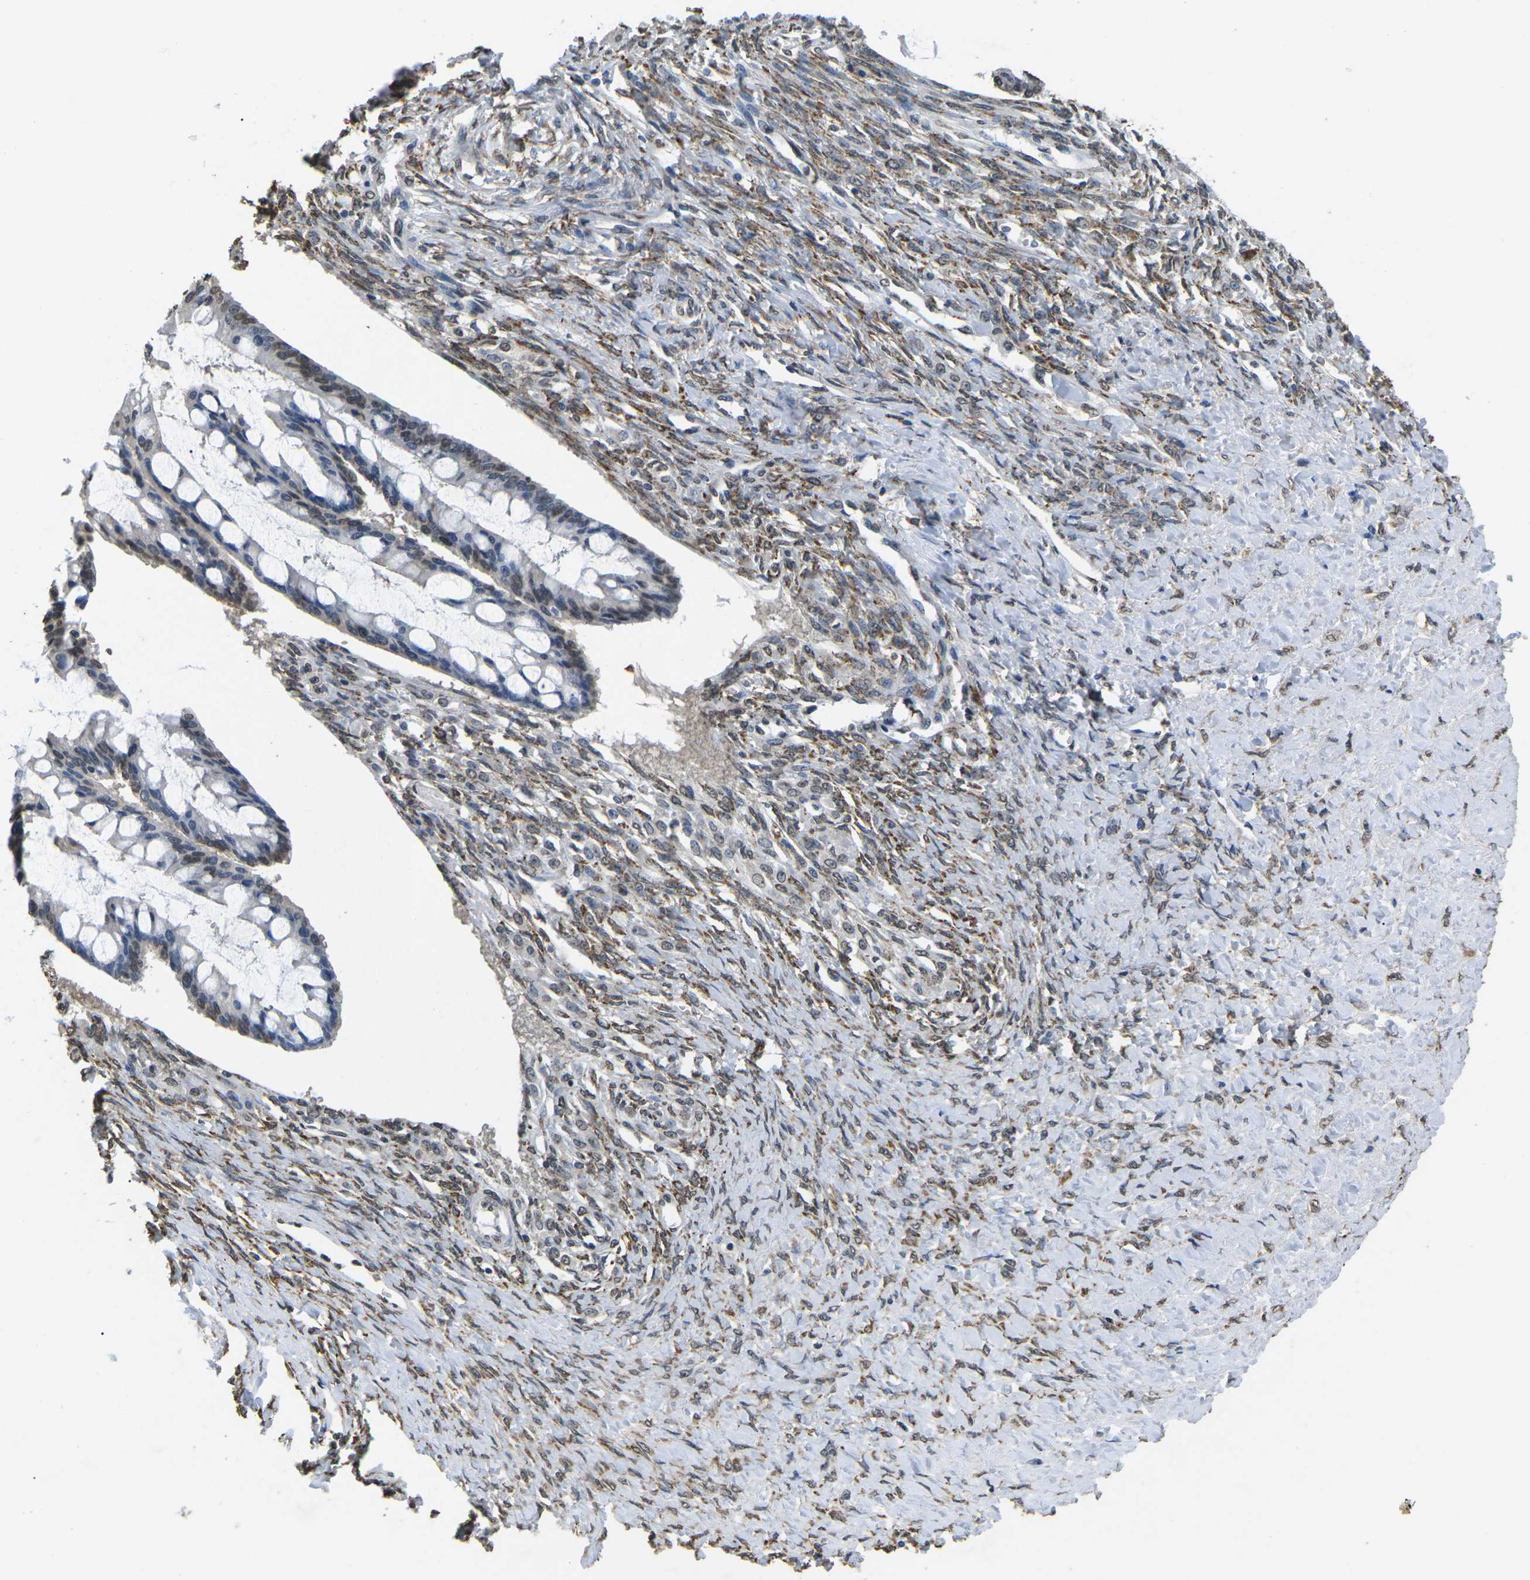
{"staining": {"intensity": "weak", "quantity": "25%-75%", "location": "nuclear"}, "tissue": "ovarian cancer", "cell_type": "Tumor cells", "image_type": "cancer", "snomed": [{"axis": "morphology", "description": "Cystadenocarcinoma, mucinous, NOS"}, {"axis": "topography", "description": "Ovary"}], "caption": "This micrograph shows mucinous cystadenocarcinoma (ovarian) stained with immunohistochemistry (IHC) to label a protein in brown. The nuclear of tumor cells show weak positivity for the protein. Nuclei are counter-stained blue.", "gene": "SCNN1B", "patient": {"sex": "female", "age": 73}}